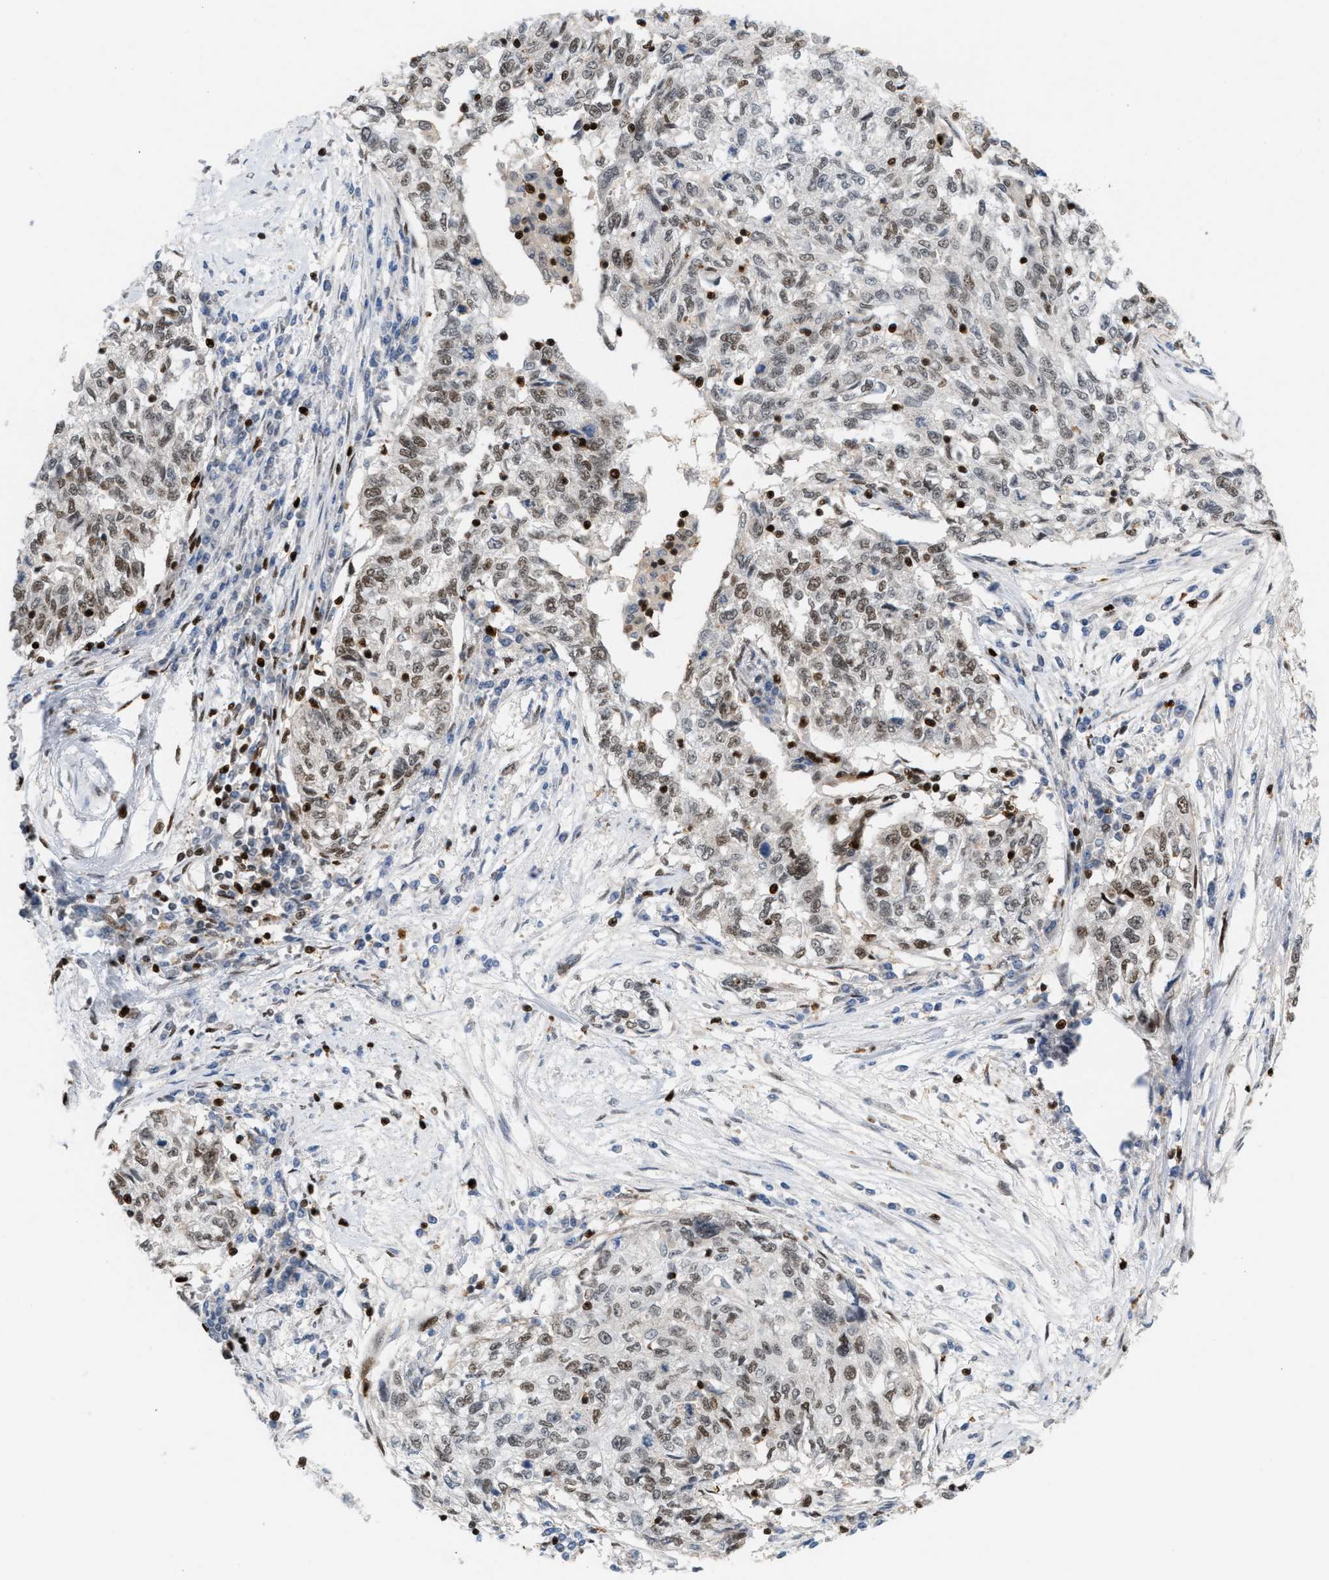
{"staining": {"intensity": "moderate", "quantity": "25%-75%", "location": "nuclear"}, "tissue": "cervical cancer", "cell_type": "Tumor cells", "image_type": "cancer", "snomed": [{"axis": "morphology", "description": "Squamous cell carcinoma, NOS"}, {"axis": "topography", "description": "Cervix"}], "caption": "Cervical cancer (squamous cell carcinoma) was stained to show a protein in brown. There is medium levels of moderate nuclear staining in about 25%-75% of tumor cells.", "gene": "RNASEK-C17orf49", "patient": {"sex": "female", "age": 57}}